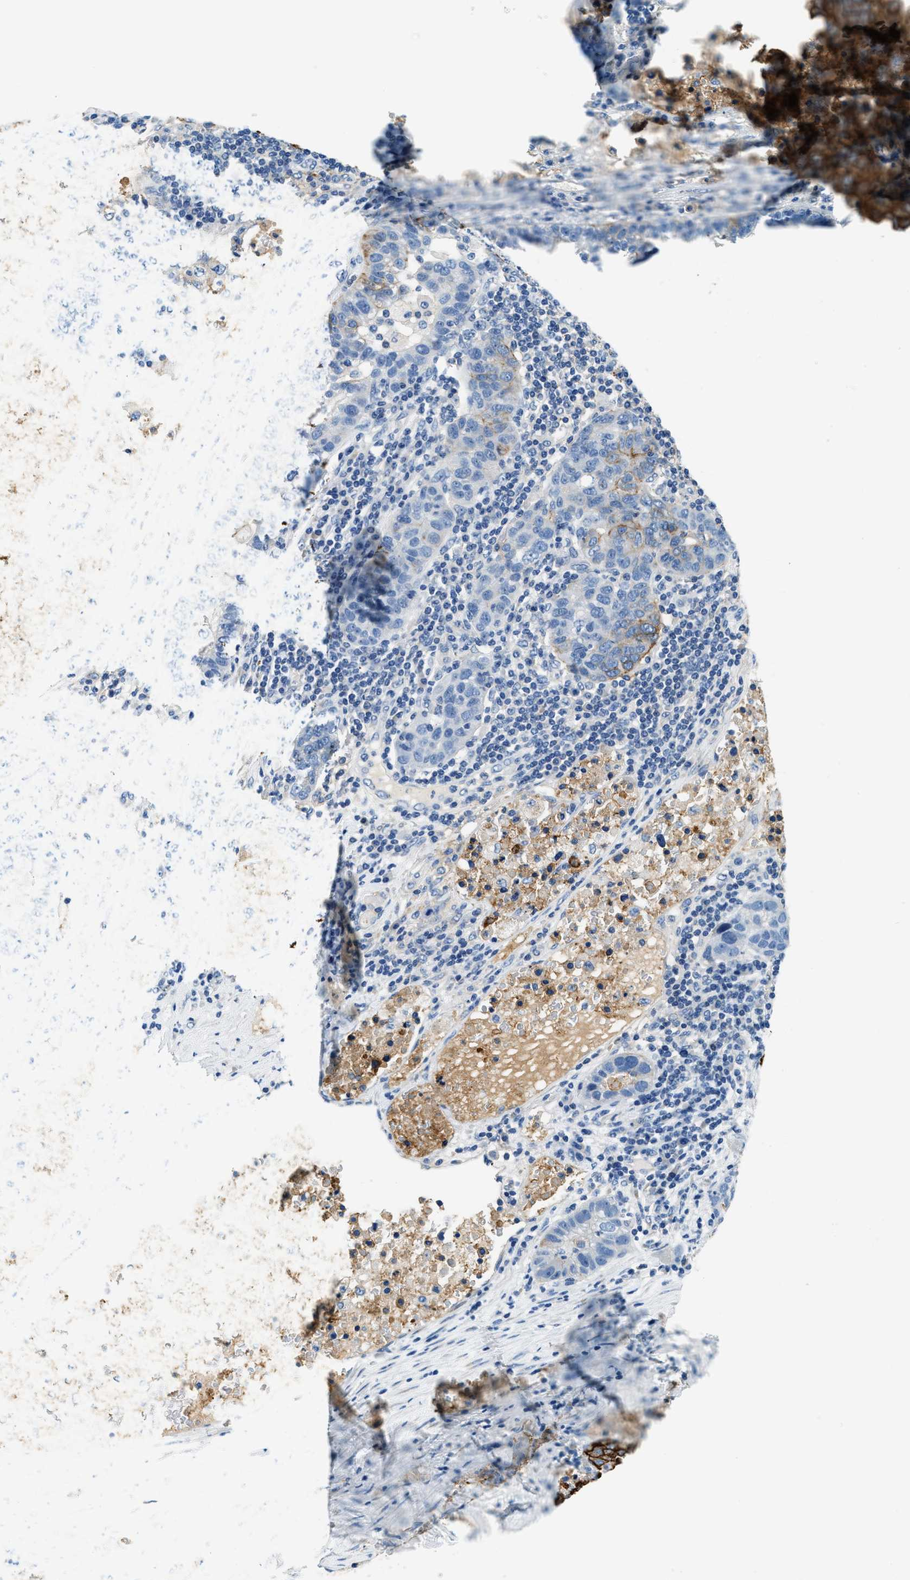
{"staining": {"intensity": "strong", "quantity": "25%-75%", "location": "cytoplasmic/membranous"}, "tissue": "pancreatic cancer", "cell_type": "Tumor cells", "image_type": "cancer", "snomed": [{"axis": "morphology", "description": "Adenocarcinoma, NOS"}, {"axis": "topography", "description": "Pancreas"}], "caption": "An image of pancreatic adenocarcinoma stained for a protein reveals strong cytoplasmic/membranous brown staining in tumor cells. Using DAB (brown) and hematoxylin (blue) stains, captured at high magnification using brightfield microscopy.", "gene": "CLDN18", "patient": {"sex": "female", "age": 61}}